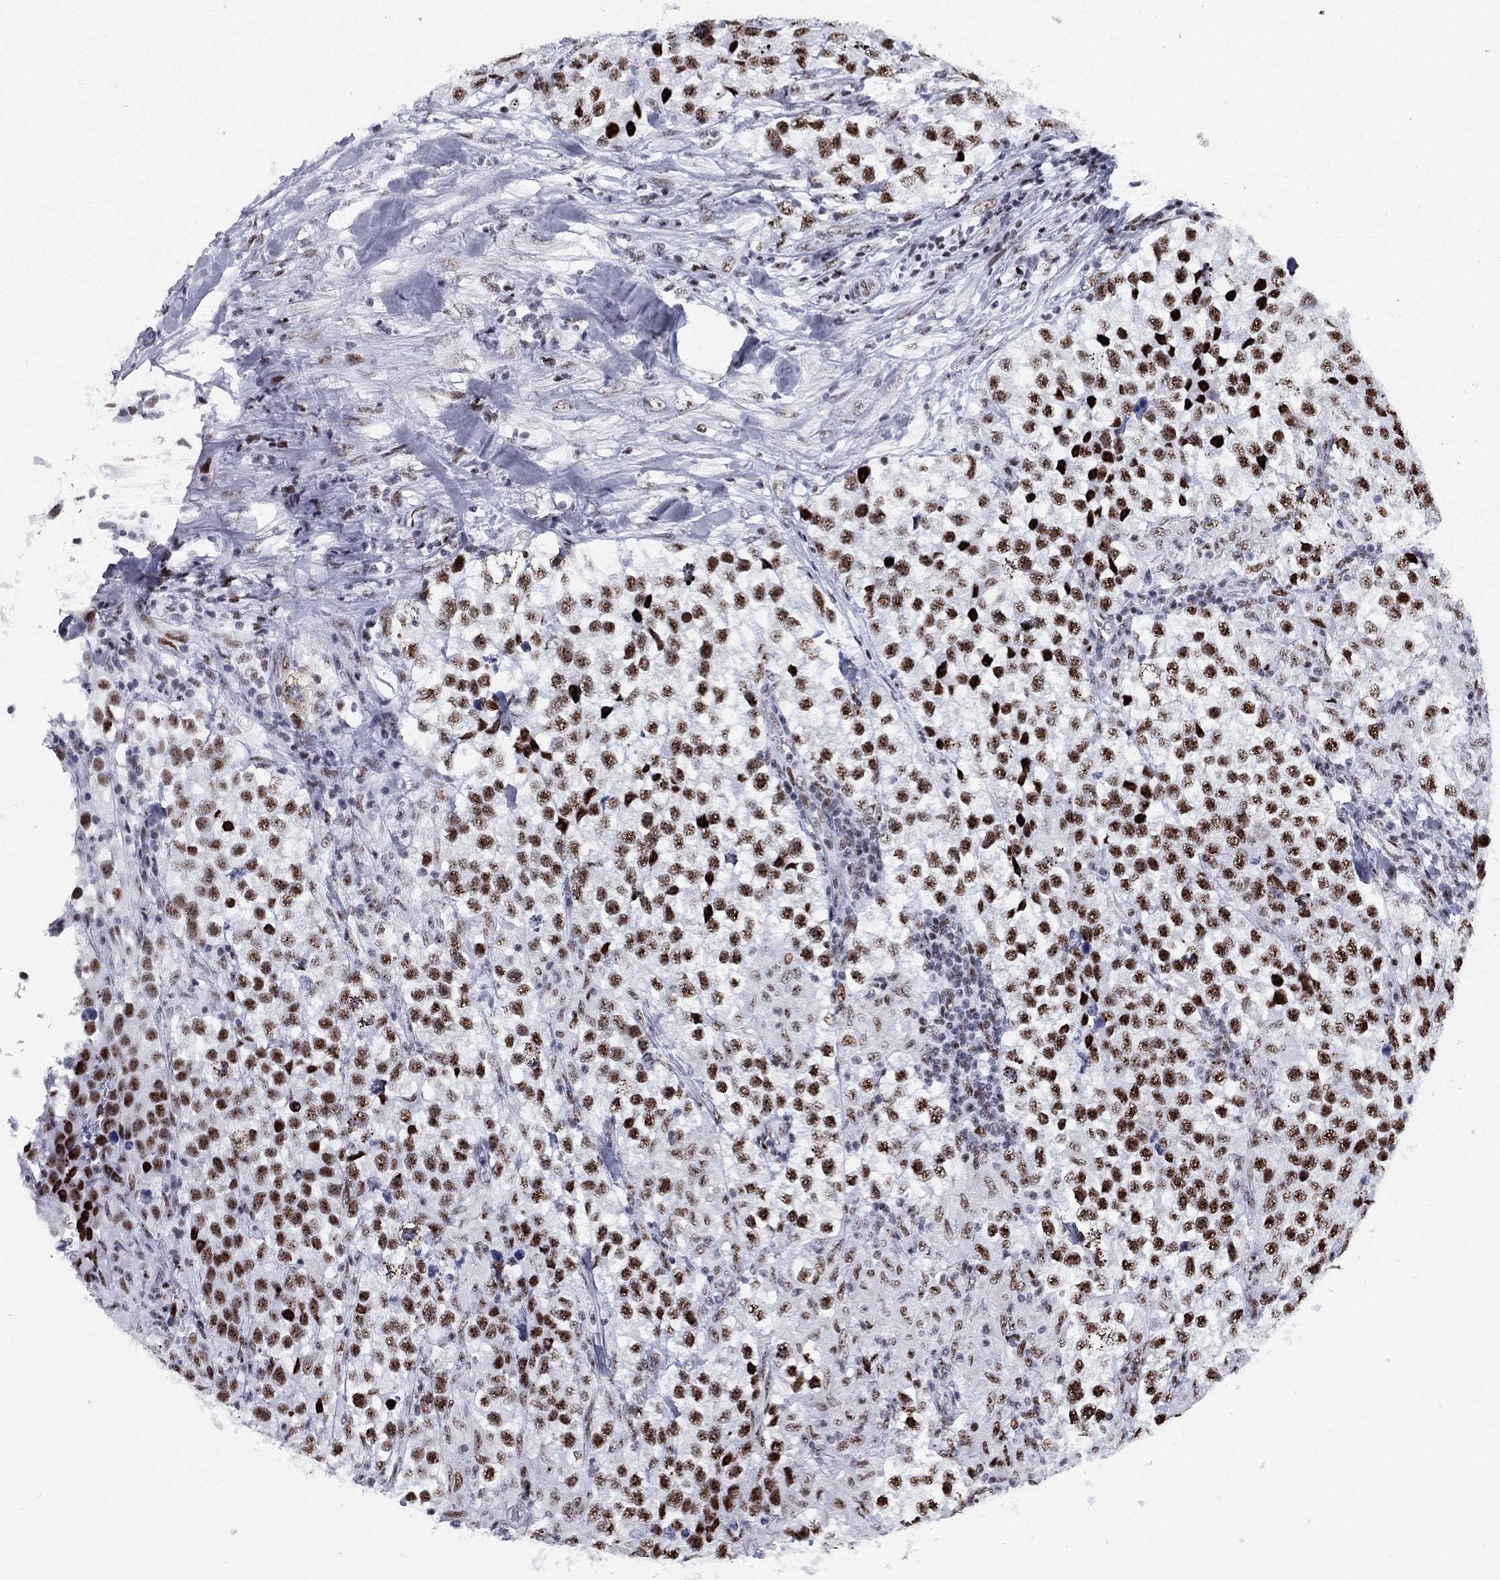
{"staining": {"intensity": "strong", "quantity": ">75%", "location": "nuclear"}, "tissue": "testis cancer", "cell_type": "Tumor cells", "image_type": "cancer", "snomed": [{"axis": "morphology", "description": "Seminoma, NOS"}, {"axis": "topography", "description": "Testis"}], "caption": "Strong nuclear expression for a protein is present in about >75% of tumor cells of testis seminoma using IHC.", "gene": "CYB561D2", "patient": {"sex": "male", "age": 46}}